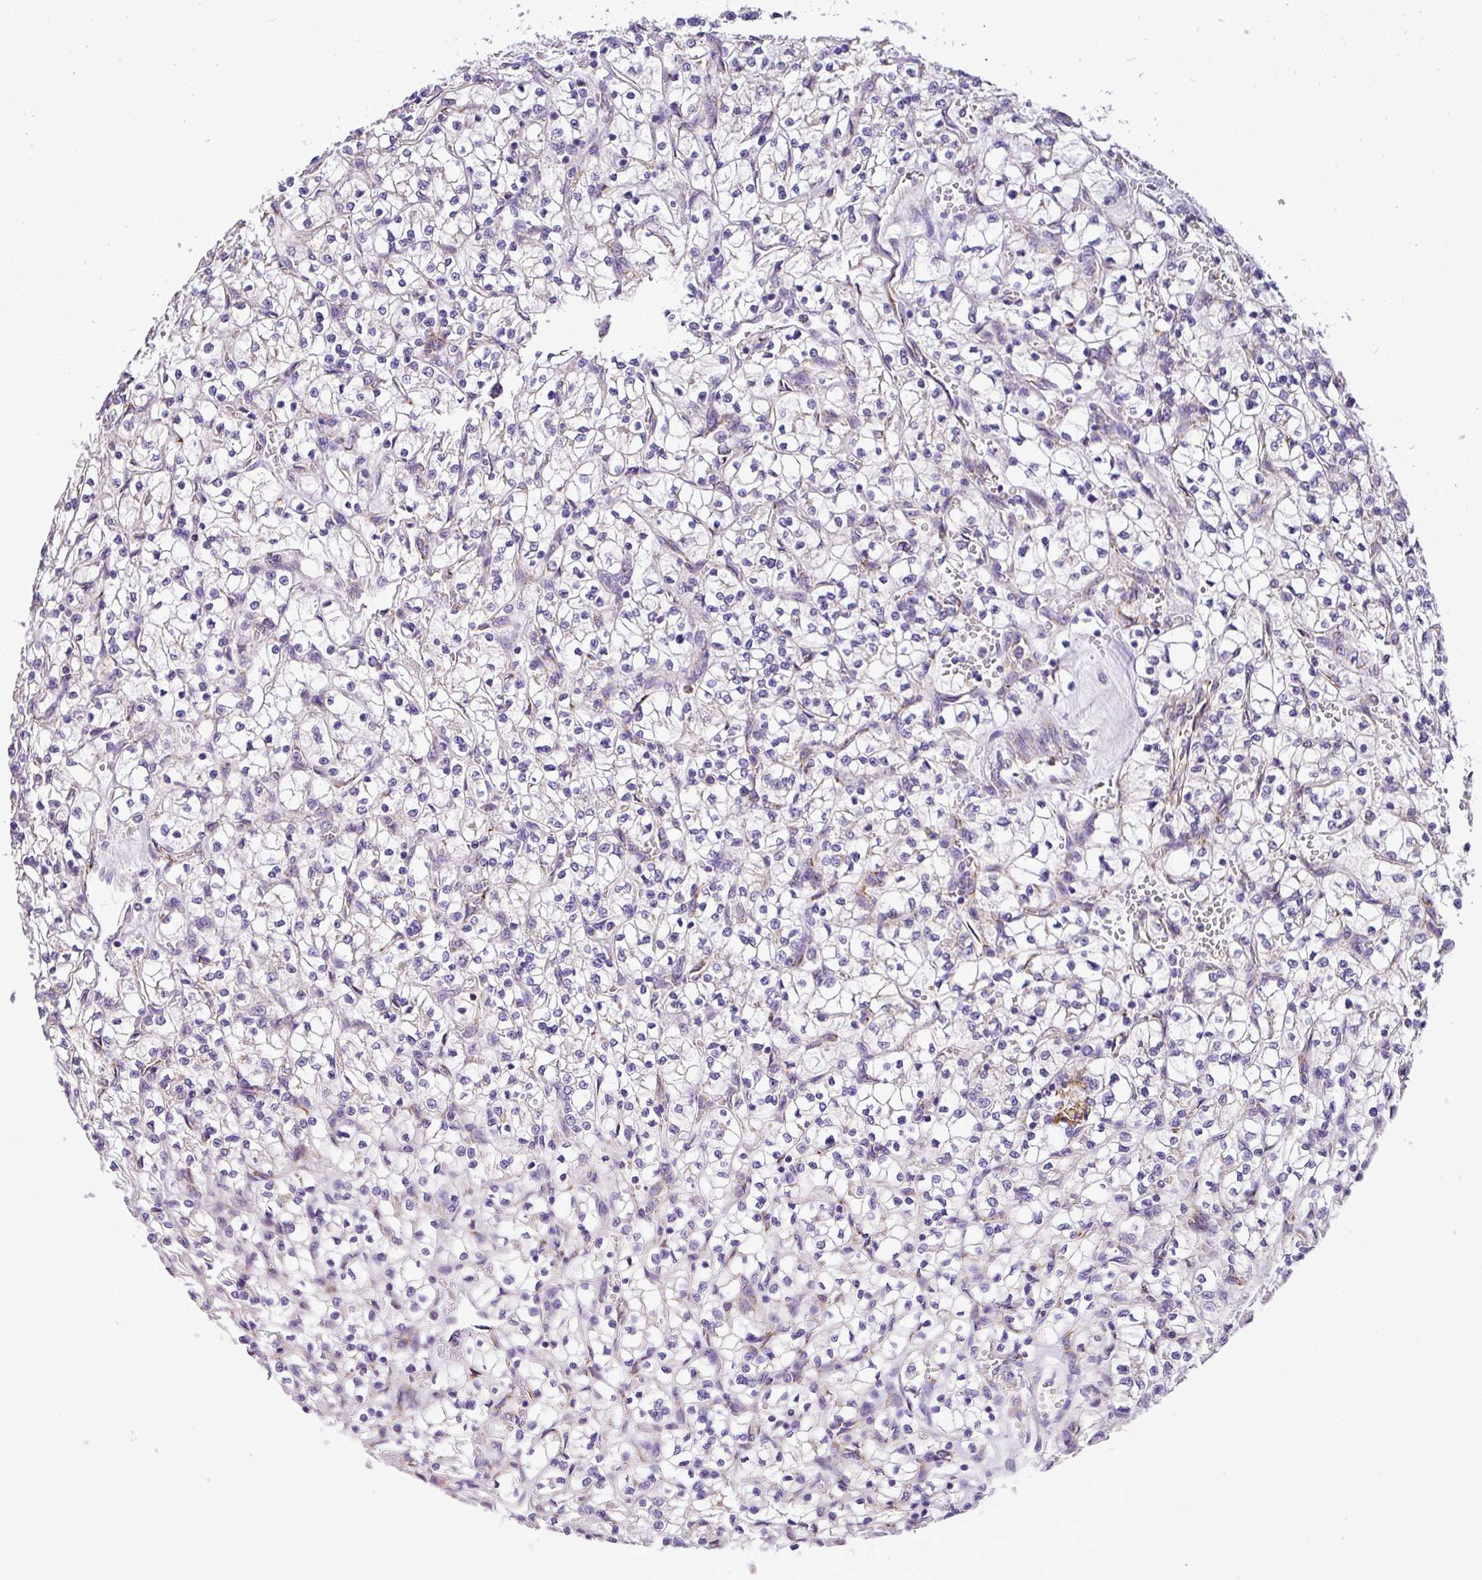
{"staining": {"intensity": "negative", "quantity": "none", "location": "none"}, "tissue": "renal cancer", "cell_type": "Tumor cells", "image_type": "cancer", "snomed": [{"axis": "morphology", "description": "Adenocarcinoma, NOS"}, {"axis": "topography", "description": "Kidney"}], "caption": "IHC of adenocarcinoma (renal) demonstrates no positivity in tumor cells.", "gene": "ANXA2R", "patient": {"sex": "female", "age": 64}}